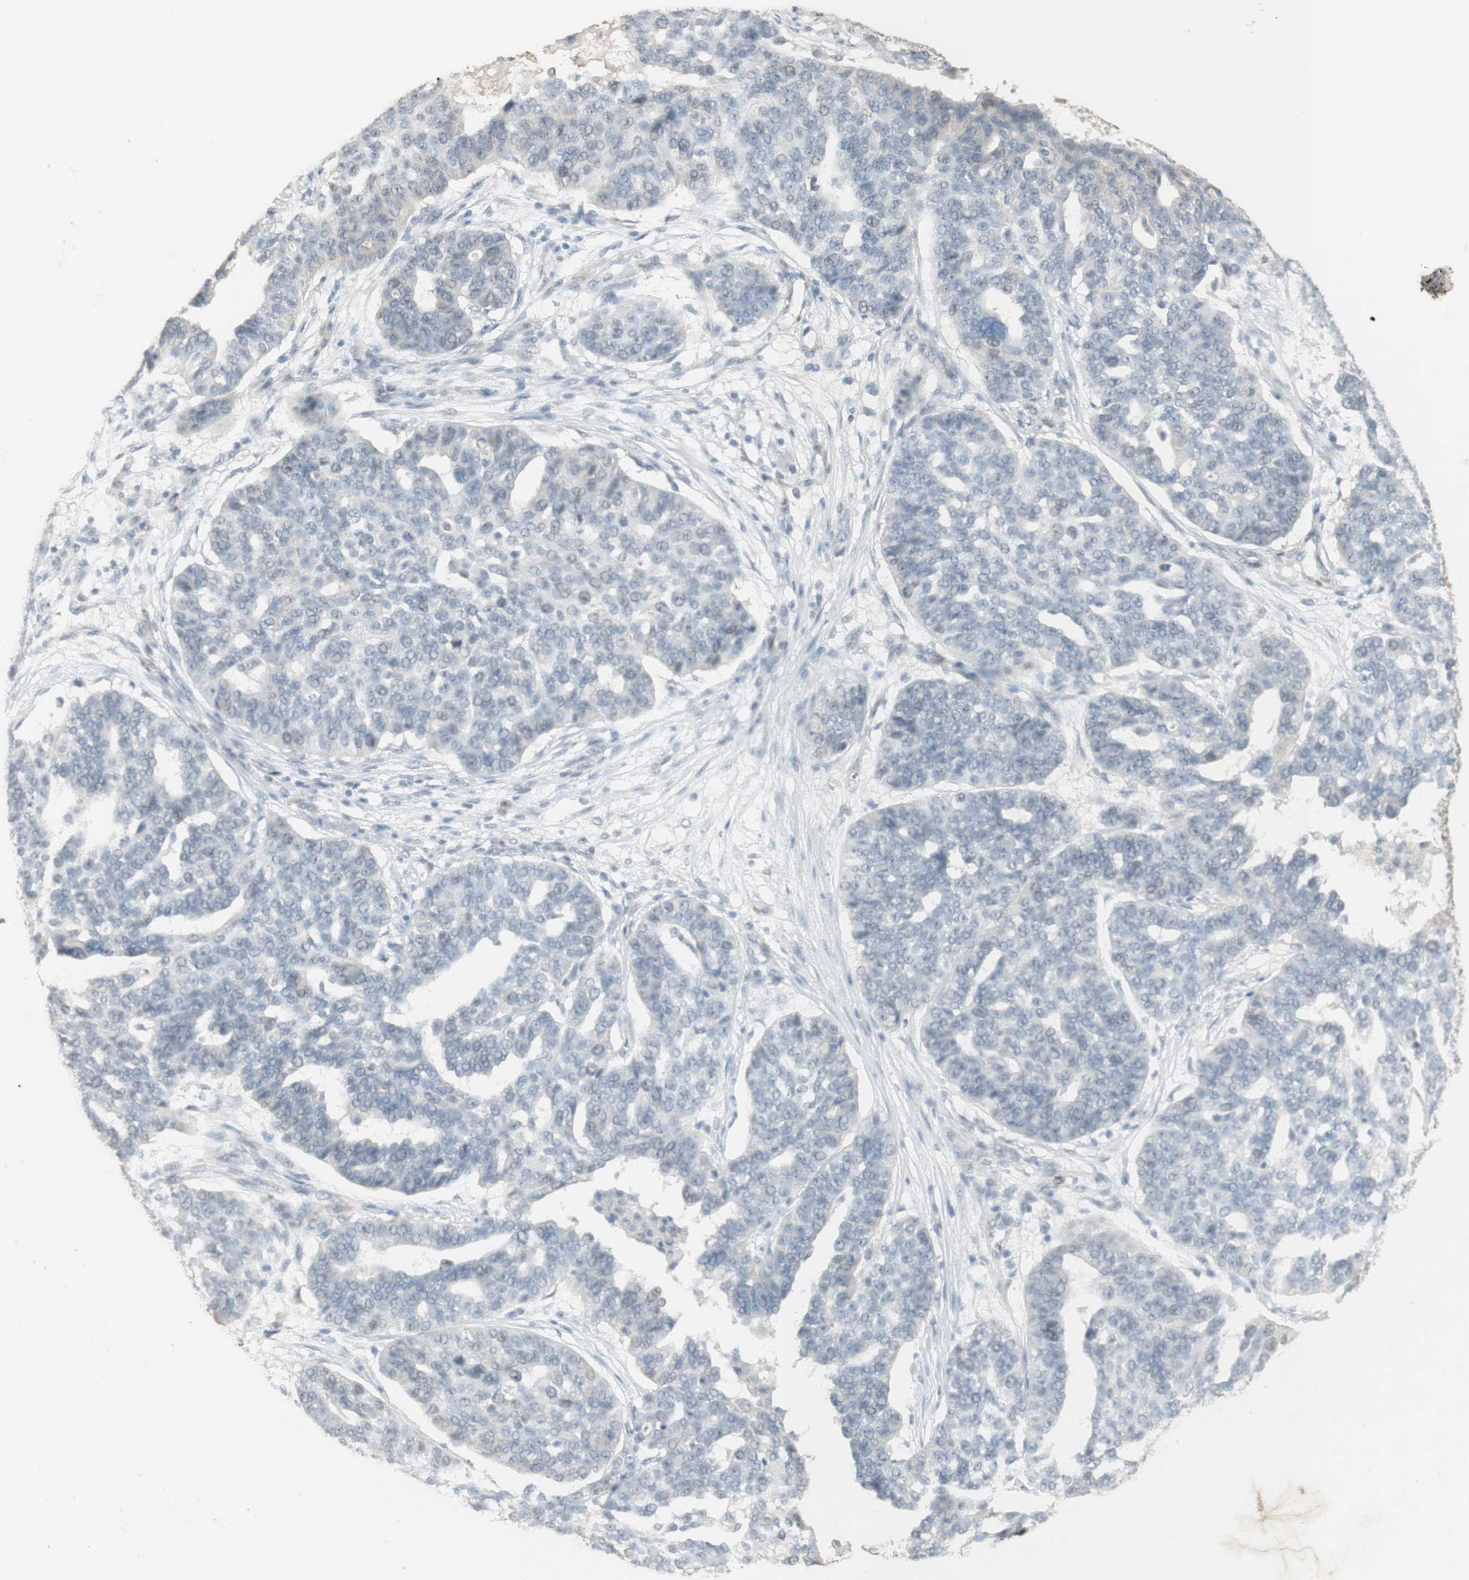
{"staining": {"intensity": "negative", "quantity": "none", "location": "none"}, "tissue": "ovarian cancer", "cell_type": "Tumor cells", "image_type": "cancer", "snomed": [{"axis": "morphology", "description": "Cystadenocarcinoma, serous, NOS"}, {"axis": "topography", "description": "Ovary"}], "caption": "DAB (3,3'-diaminobenzidine) immunohistochemical staining of human serous cystadenocarcinoma (ovarian) reveals no significant positivity in tumor cells. Brightfield microscopy of immunohistochemistry stained with DAB (brown) and hematoxylin (blue), captured at high magnification.", "gene": "MUC3A", "patient": {"sex": "female", "age": 59}}